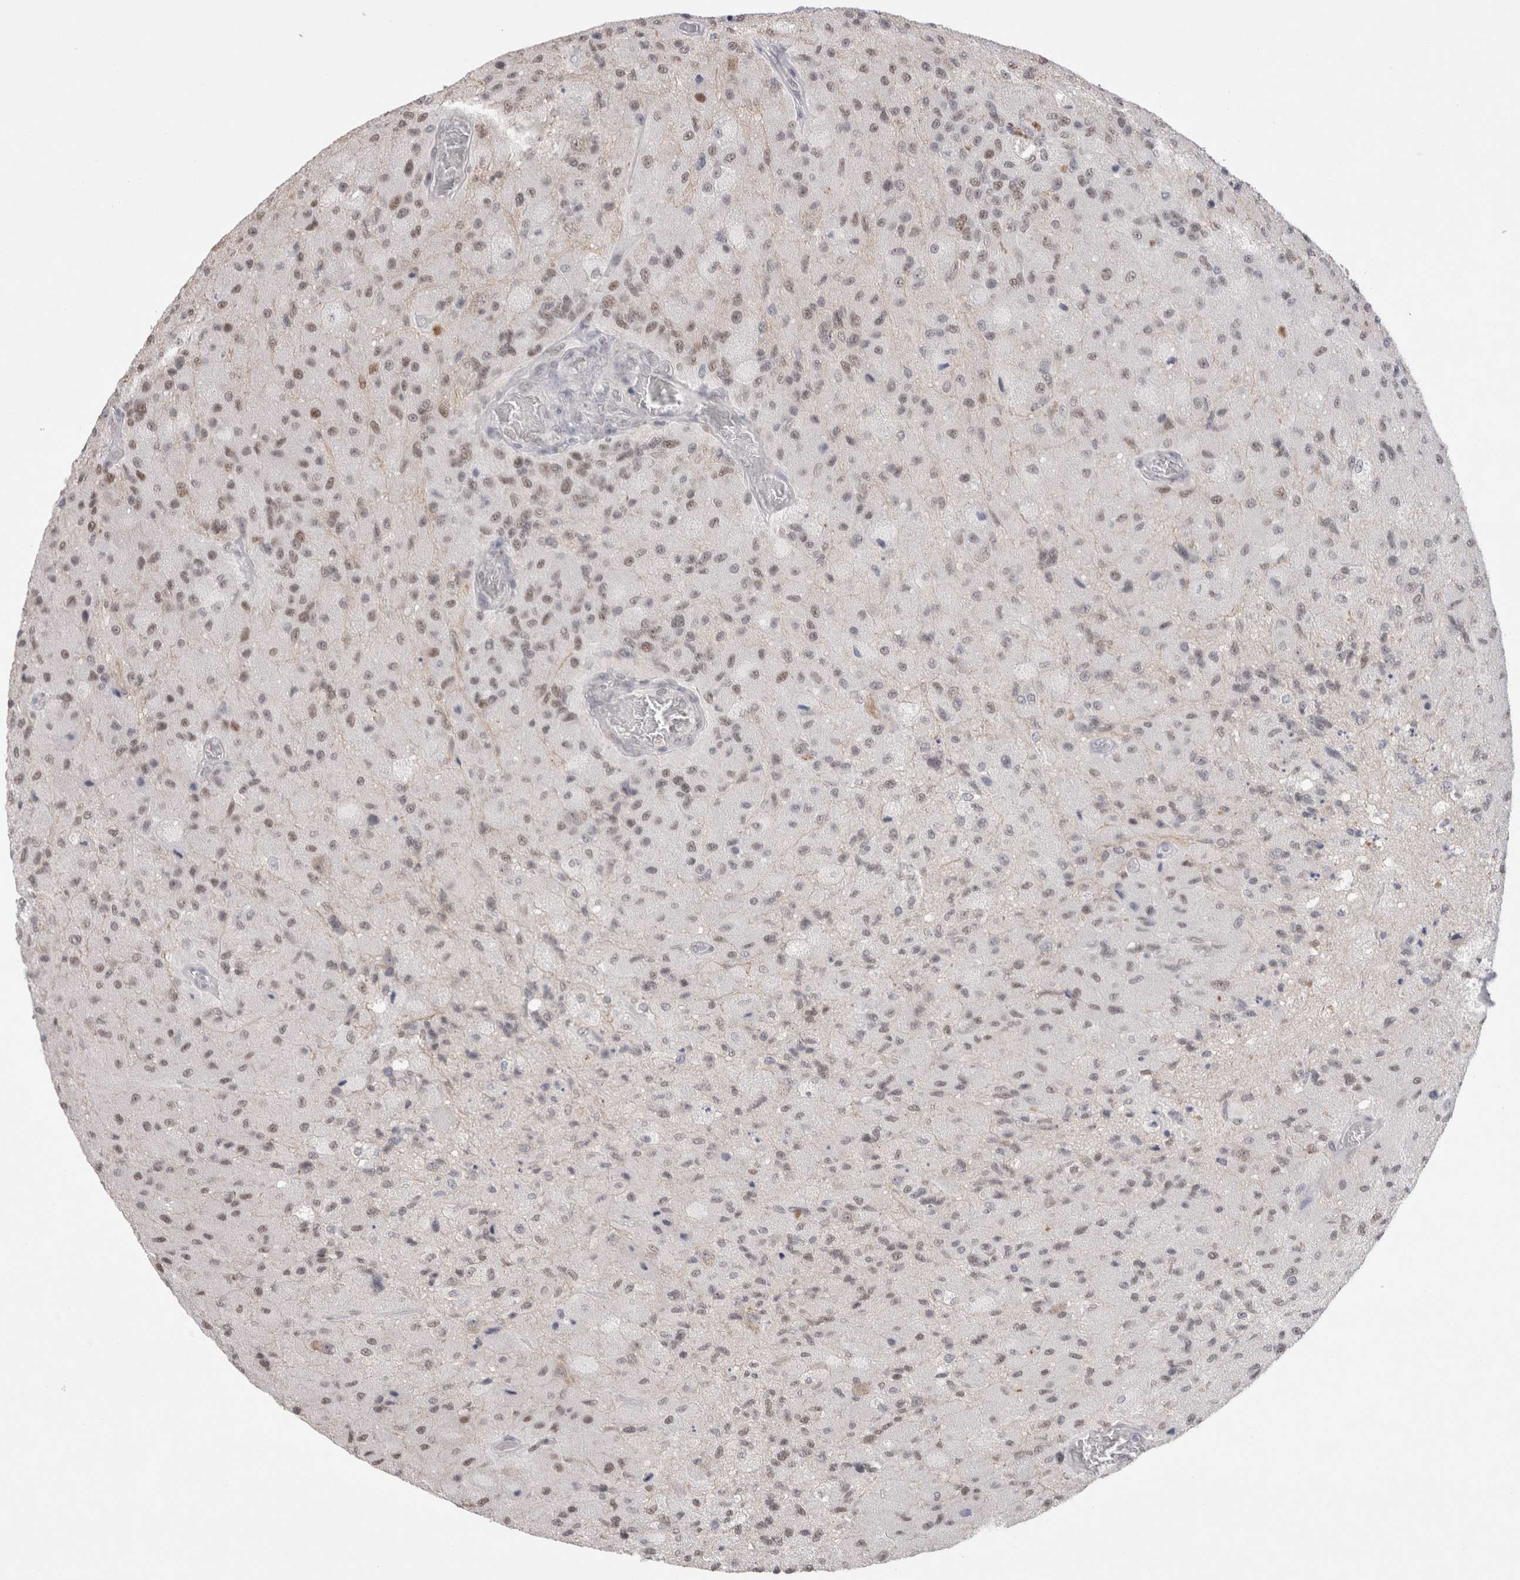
{"staining": {"intensity": "weak", "quantity": "25%-75%", "location": "nuclear"}, "tissue": "glioma", "cell_type": "Tumor cells", "image_type": "cancer", "snomed": [{"axis": "morphology", "description": "Normal tissue, NOS"}, {"axis": "morphology", "description": "Glioma, malignant, High grade"}, {"axis": "topography", "description": "Cerebral cortex"}], "caption": "Brown immunohistochemical staining in human malignant high-grade glioma exhibits weak nuclear expression in approximately 25%-75% of tumor cells.", "gene": "RECQL4", "patient": {"sex": "male", "age": 77}}